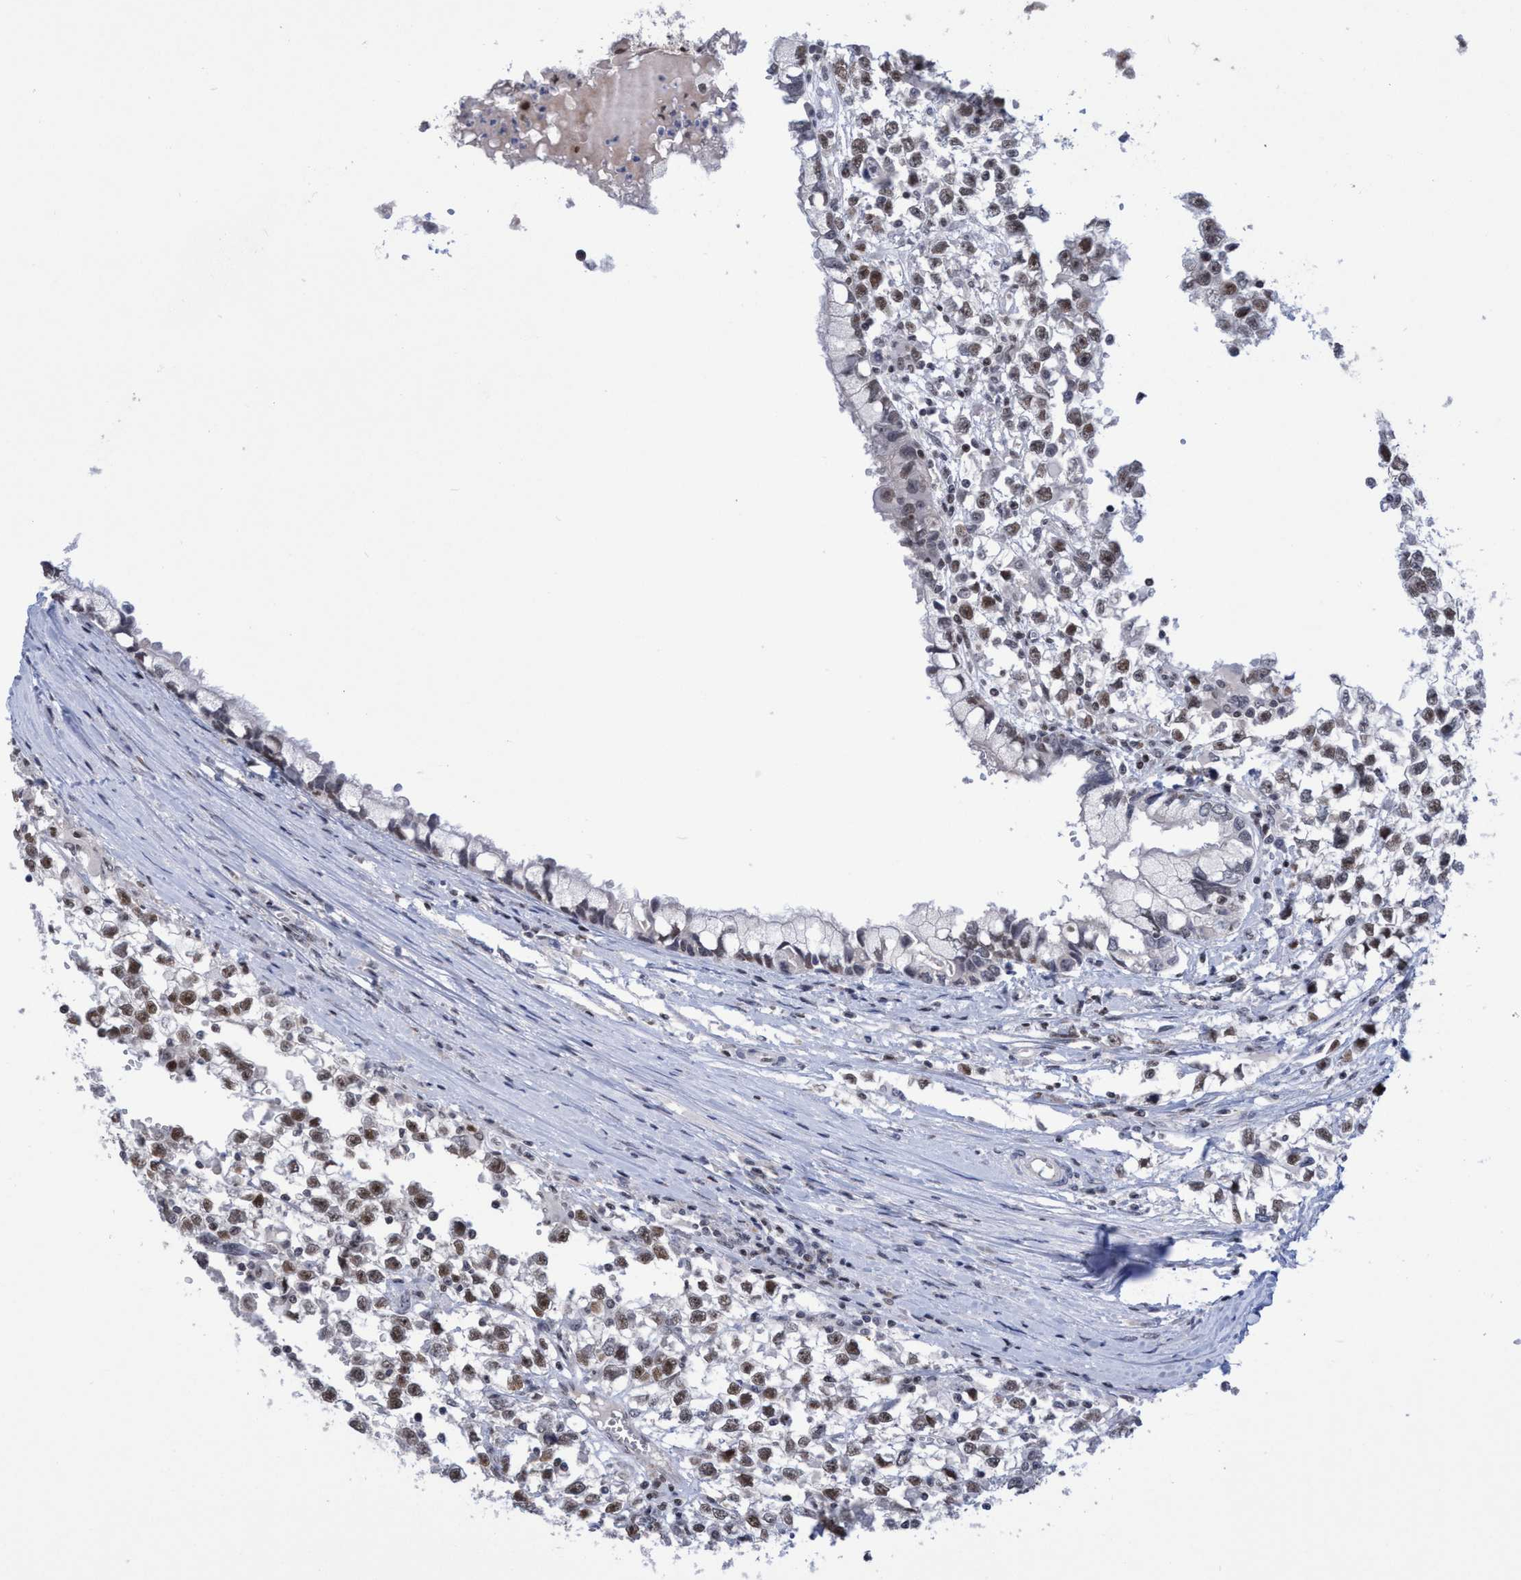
{"staining": {"intensity": "moderate", "quantity": "25%-75%", "location": "nuclear"}, "tissue": "testis cancer", "cell_type": "Tumor cells", "image_type": "cancer", "snomed": [{"axis": "morphology", "description": "Seminoma, NOS"}, {"axis": "morphology", "description": "Carcinoma, Embryonal, NOS"}, {"axis": "topography", "description": "Testis"}], "caption": "IHC histopathology image of human testis cancer stained for a protein (brown), which demonstrates medium levels of moderate nuclear staining in about 25%-75% of tumor cells.", "gene": "C9orf78", "patient": {"sex": "male", "age": 51}}